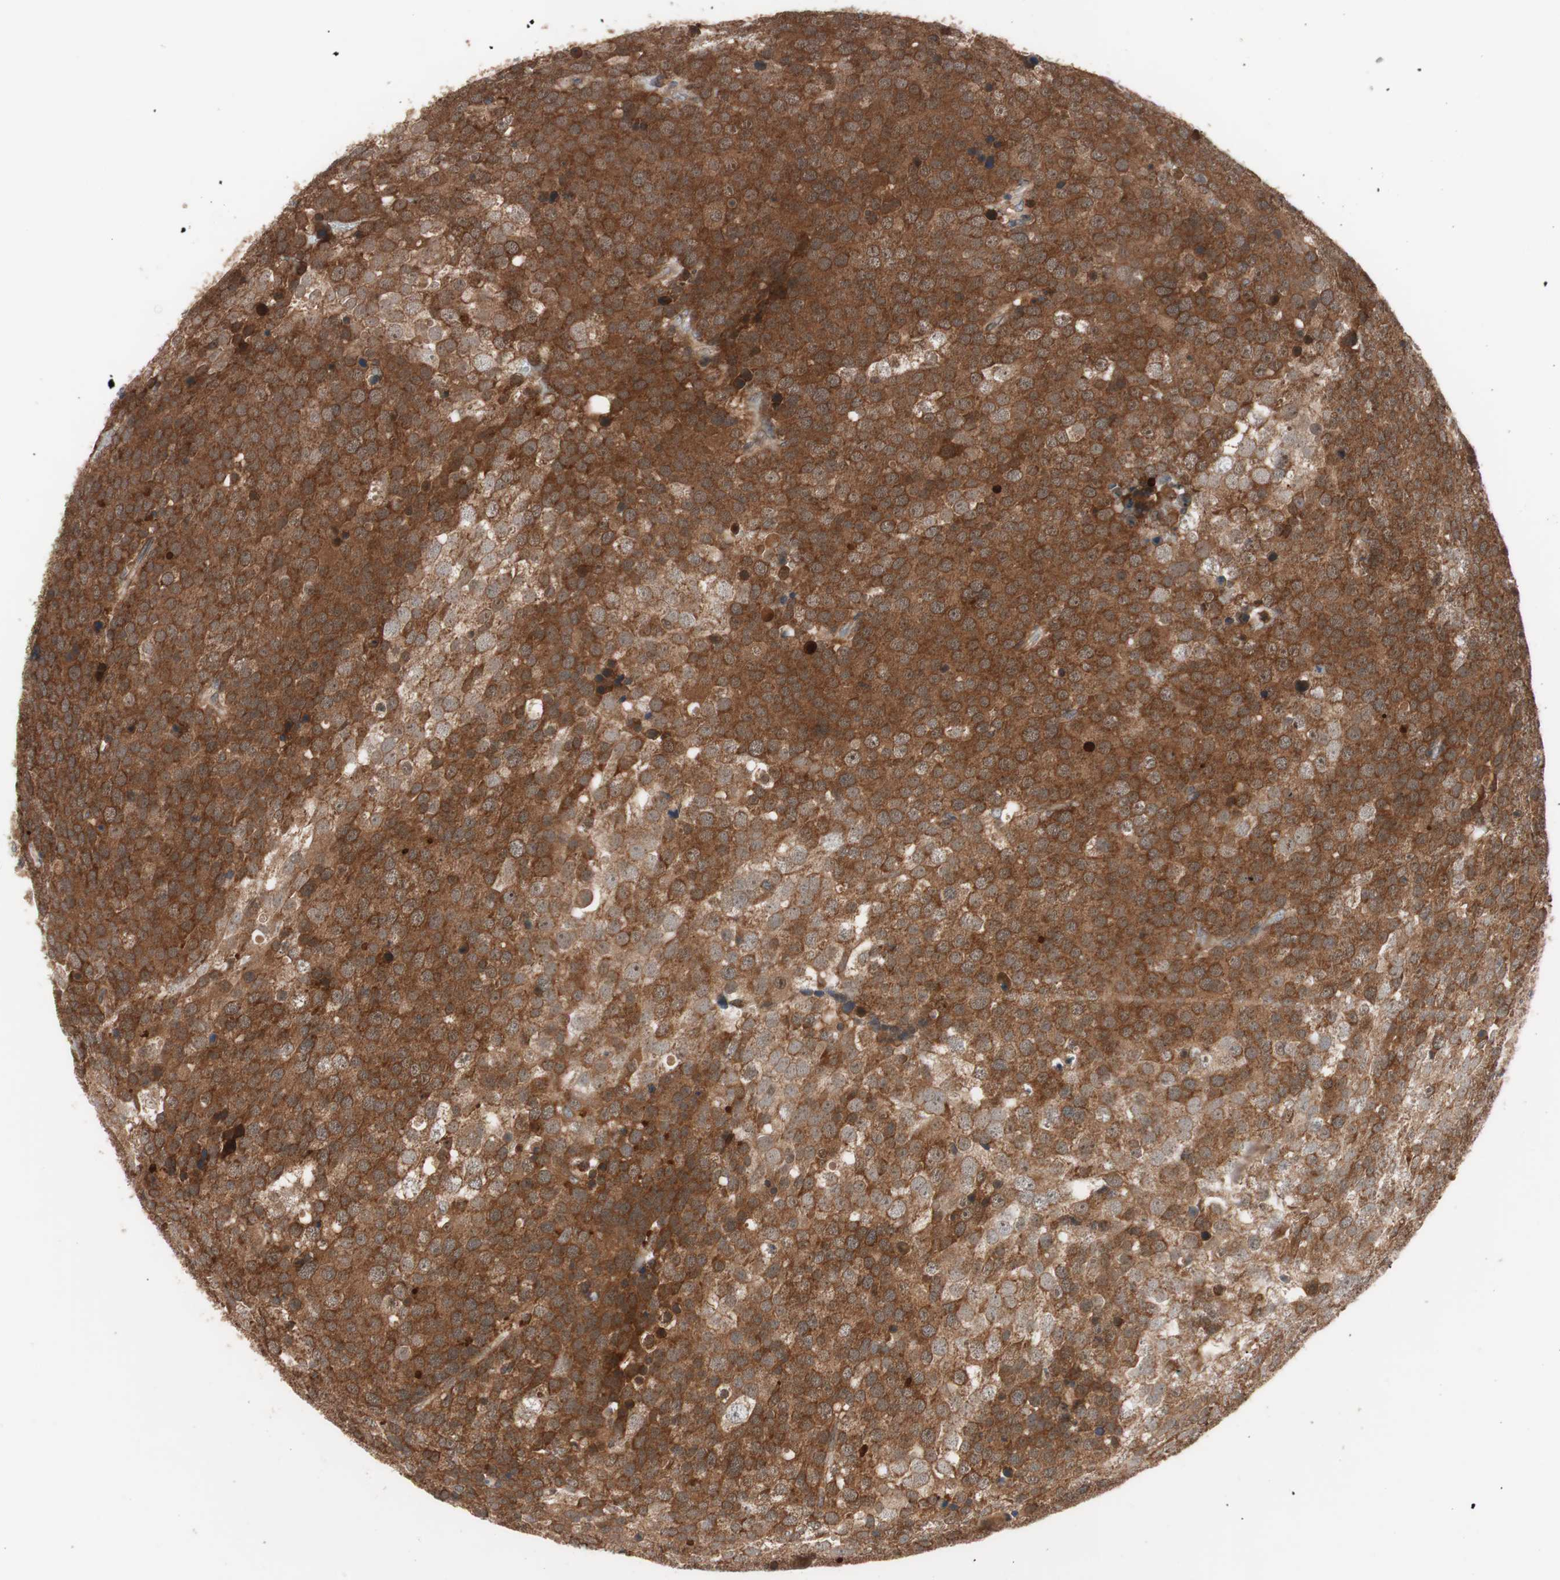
{"staining": {"intensity": "strong", "quantity": ">75%", "location": "cytoplasmic/membranous"}, "tissue": "testis cancer", "cell_type": "Tumor cells", "image_type": "cancer", "snomed": [{"axis": "morphology", "description": "Seminoma, NOS"}, {"axis": "topography", "description": "Testis"}], "caption": "Protein staining displays strong cytoplasmic/membranous positivity in about >75% of tumor cells in testis cancer (seminoma).", "gene": "HMBS", "patient": {"sex": "male", "age": 71}}